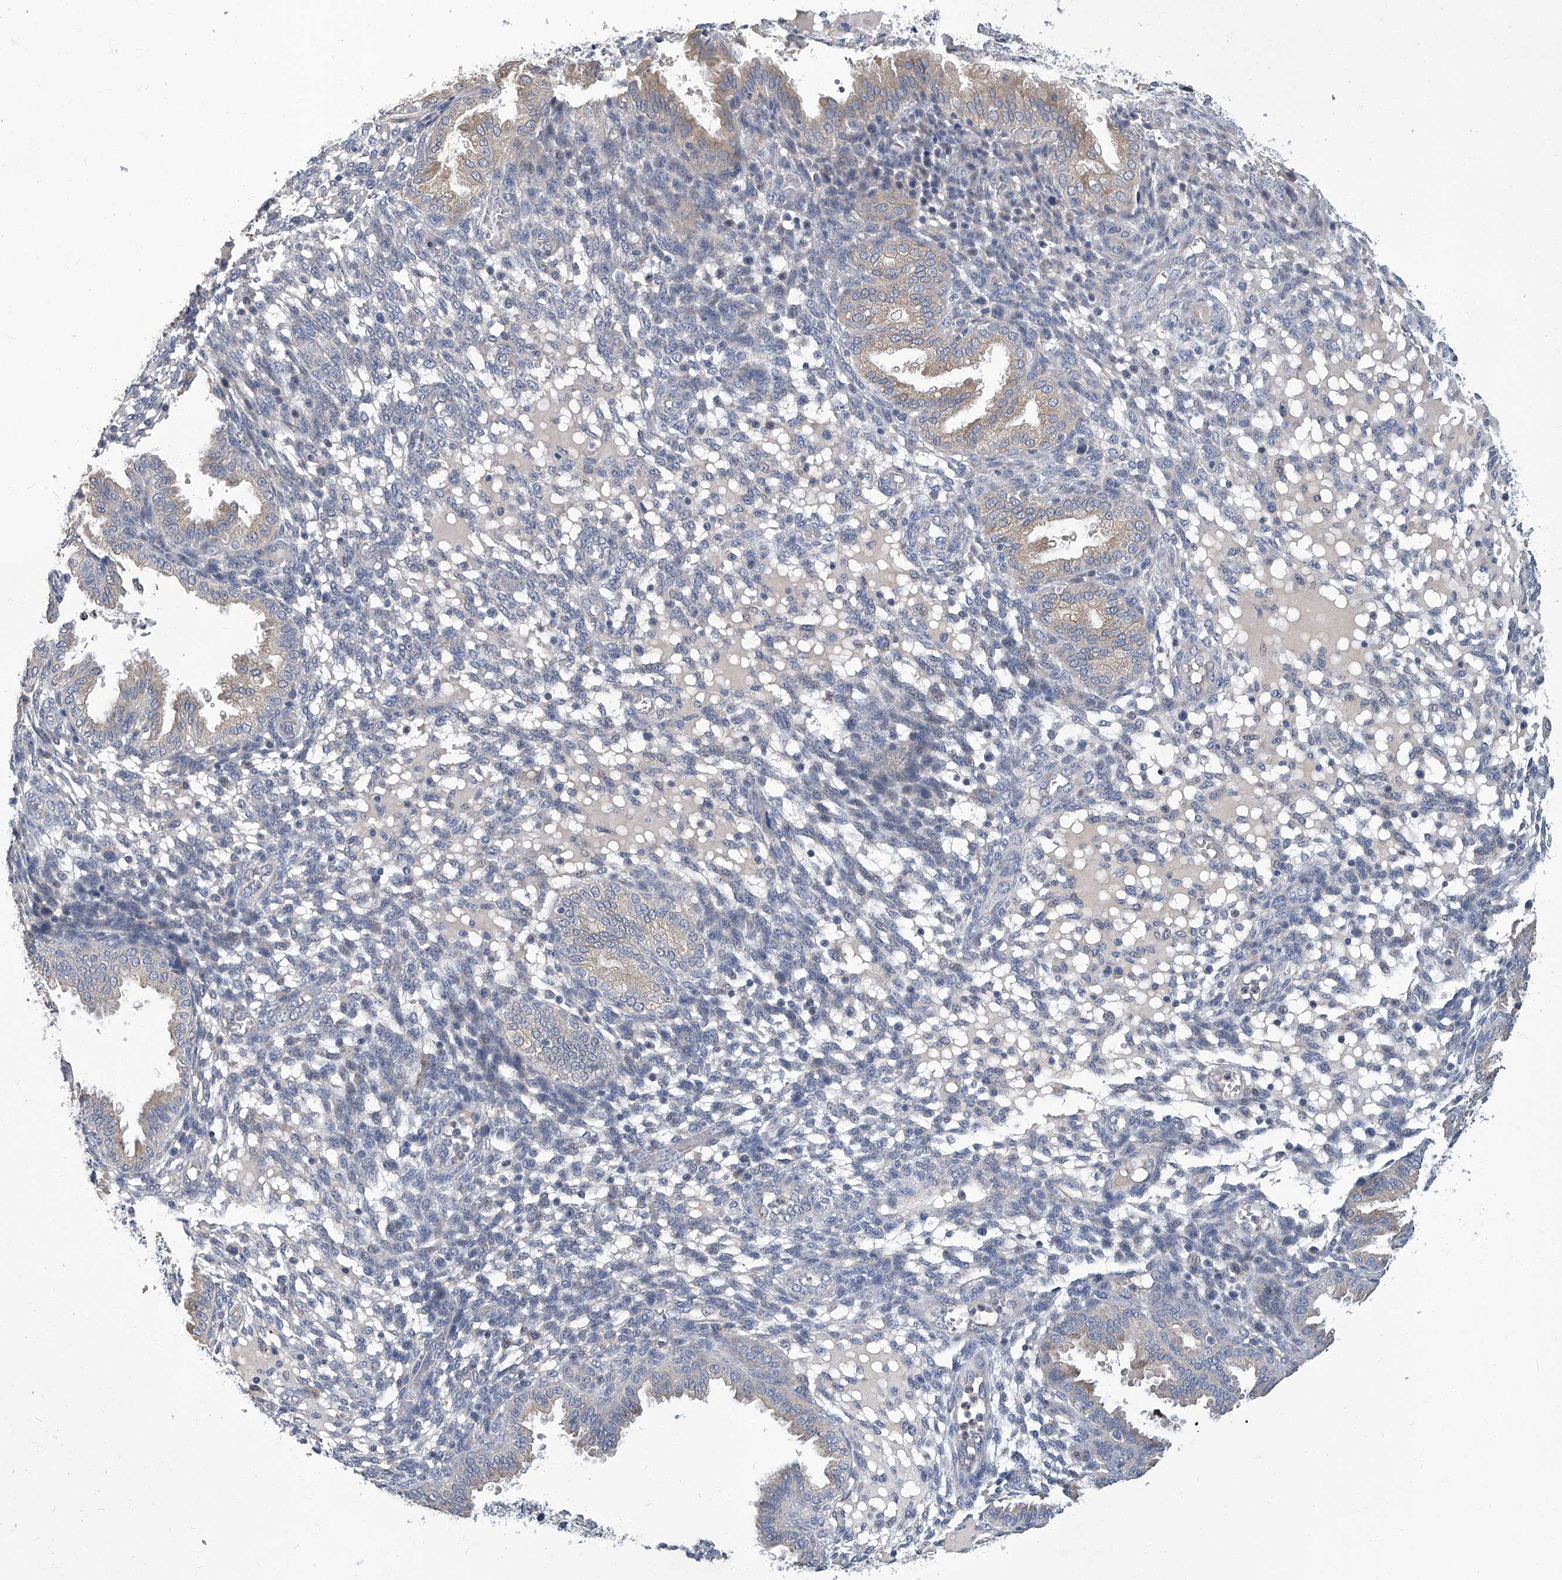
{"staining": {"intensity": "negative", "quantity": "none", "location": "none"}, "tissue": "endometrium", "cell_type": "Cells in endometrial stroma", "image_type": "normal", "snomed": [{"axis": "morphology", "description": "Normal tissue, NOS"}, {"axis": "topography", "description": "Endometrium"}], "caption": "Immunohistochemistry image of unremarkable endometrium stained for a protein (brown), which shows no expression in cells in endometrial stroma.", "gene": "TGFBR1", "patient": {"sex": "female", "age": 33}}